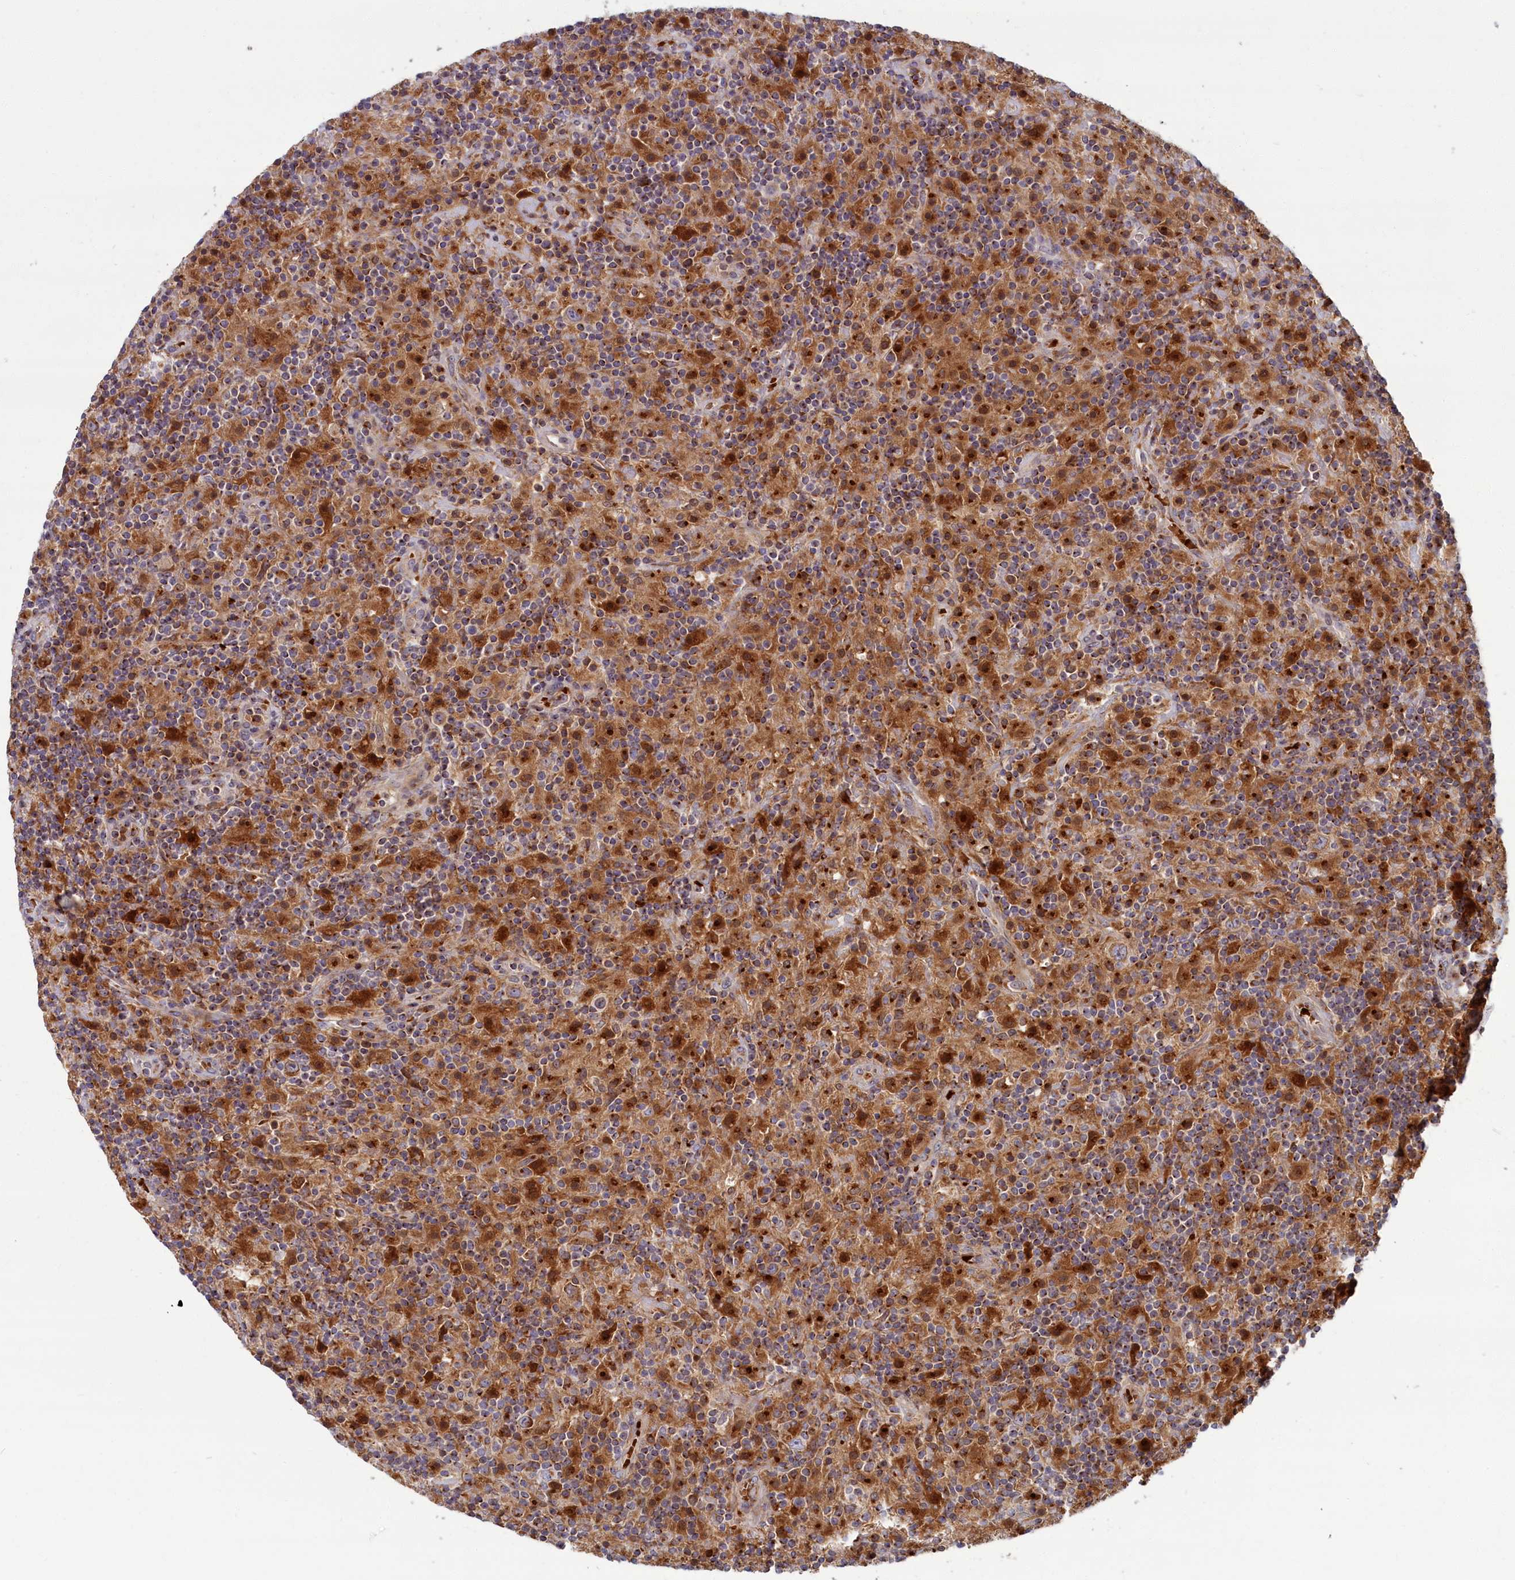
{"staining": {"intensity": "weak", "quantity": ">75%", "location": "cytoplasmic/membranous"}, "tissue": "lymphoma", "cell_type": "Tumor cells", "image_type": "cancer", "snomed": [{"axis": "morphology", "description": "Hodgkin's disease, NOS"}, {"axis": "topography", "description": "Lymph node"}], "caption": "The image exhibits staining of Hodgkin's disease, revealing weak cytoplasmic/membranous protein positivity (brown color) within tumor cells. Immunohistochemistry stains the protein of interest in brown and the nuclei are stained blue.", "gene": "BLVRB", "patient": {"sex": "male", "age": 70}}